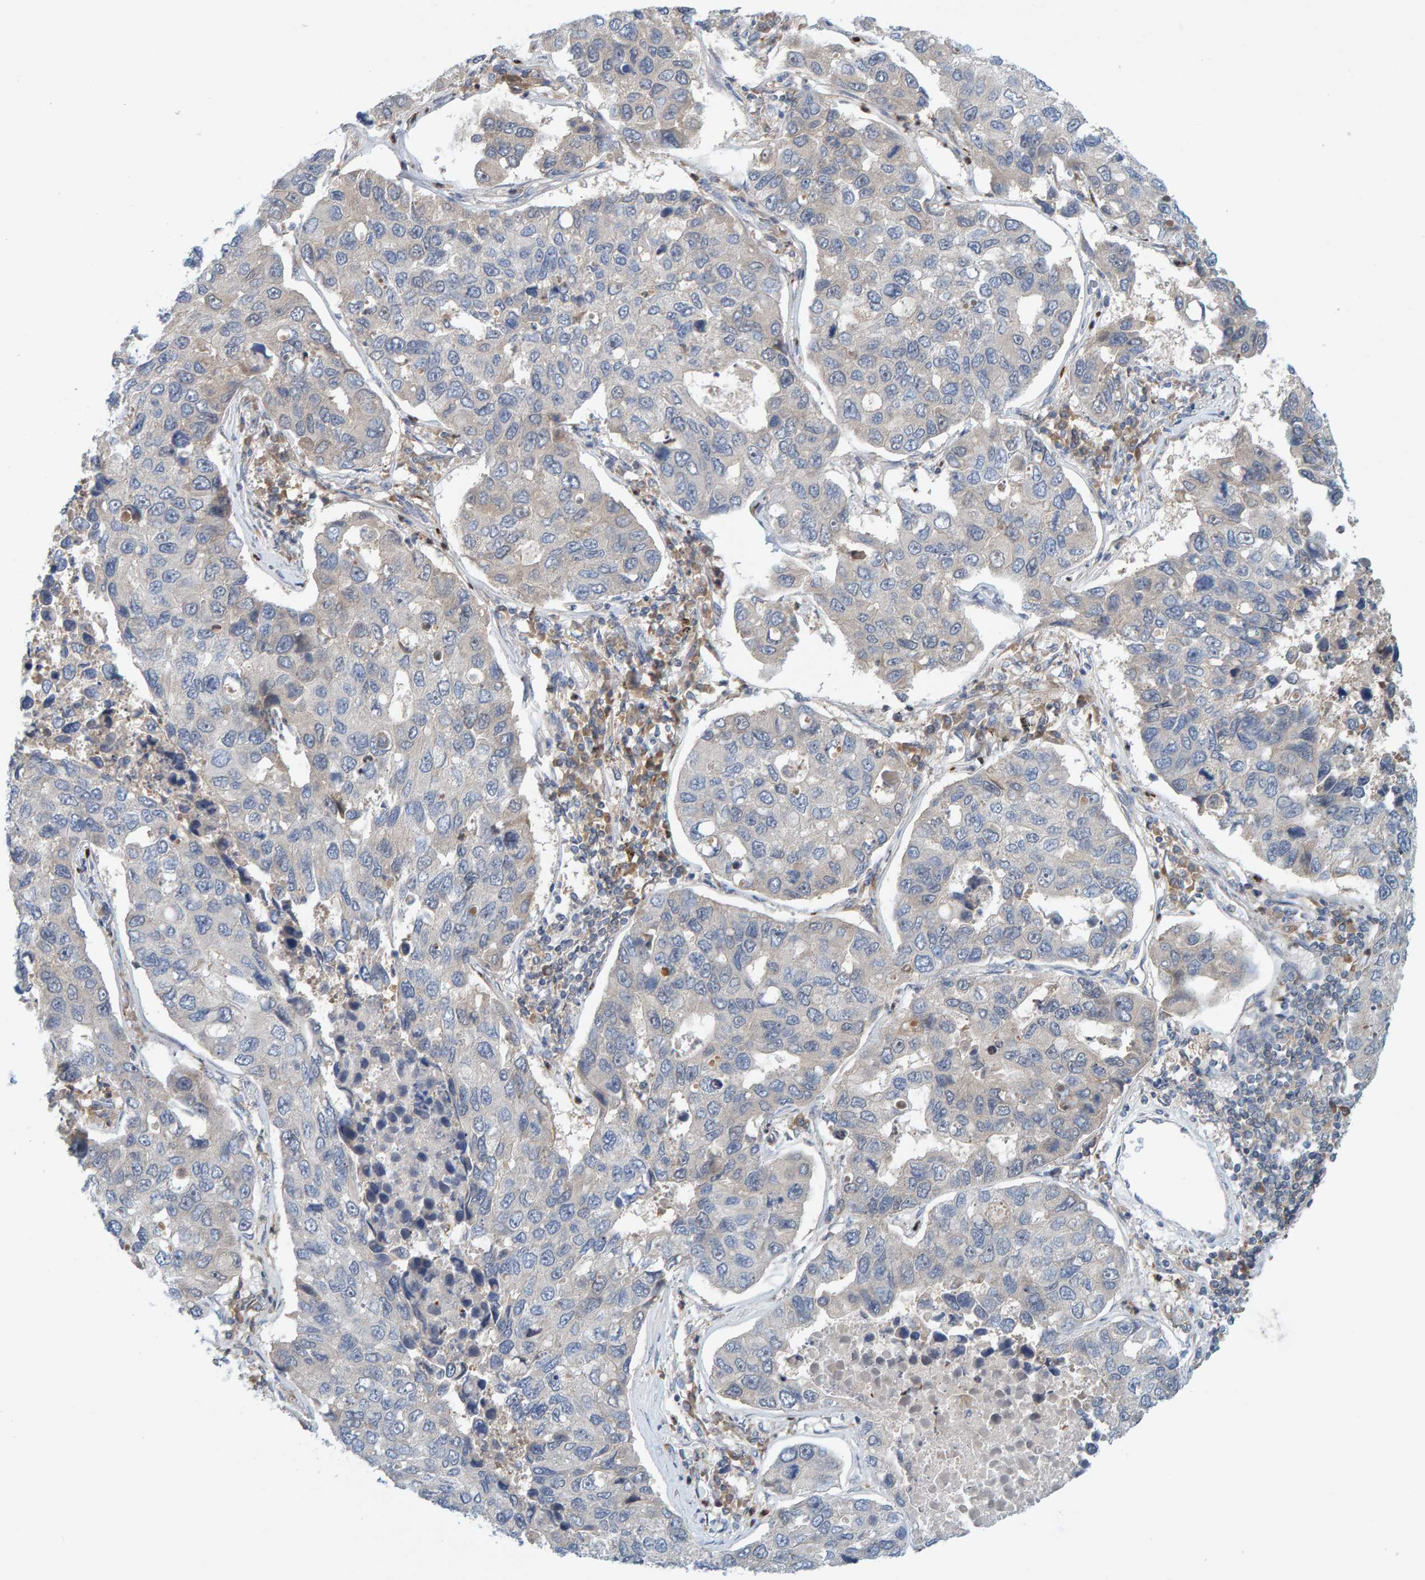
{"staining": {"intensity": "negative", "quantity": "none", "location": "none"}, "tissue": "lung cancer", "cell_type": "Tumor cells", "image_type": "cancer", "snomed": [{"axis": "morphology", "description": "Adenocarcinoma, NOS"}, {"axis": "topography", "description": "Lung"}], "caption": "Tumor cells show no significant protein staining in adenocarcinoma (lung).", "gene": "TATDN1", "patient": {"sex": "male", "age": 64}}